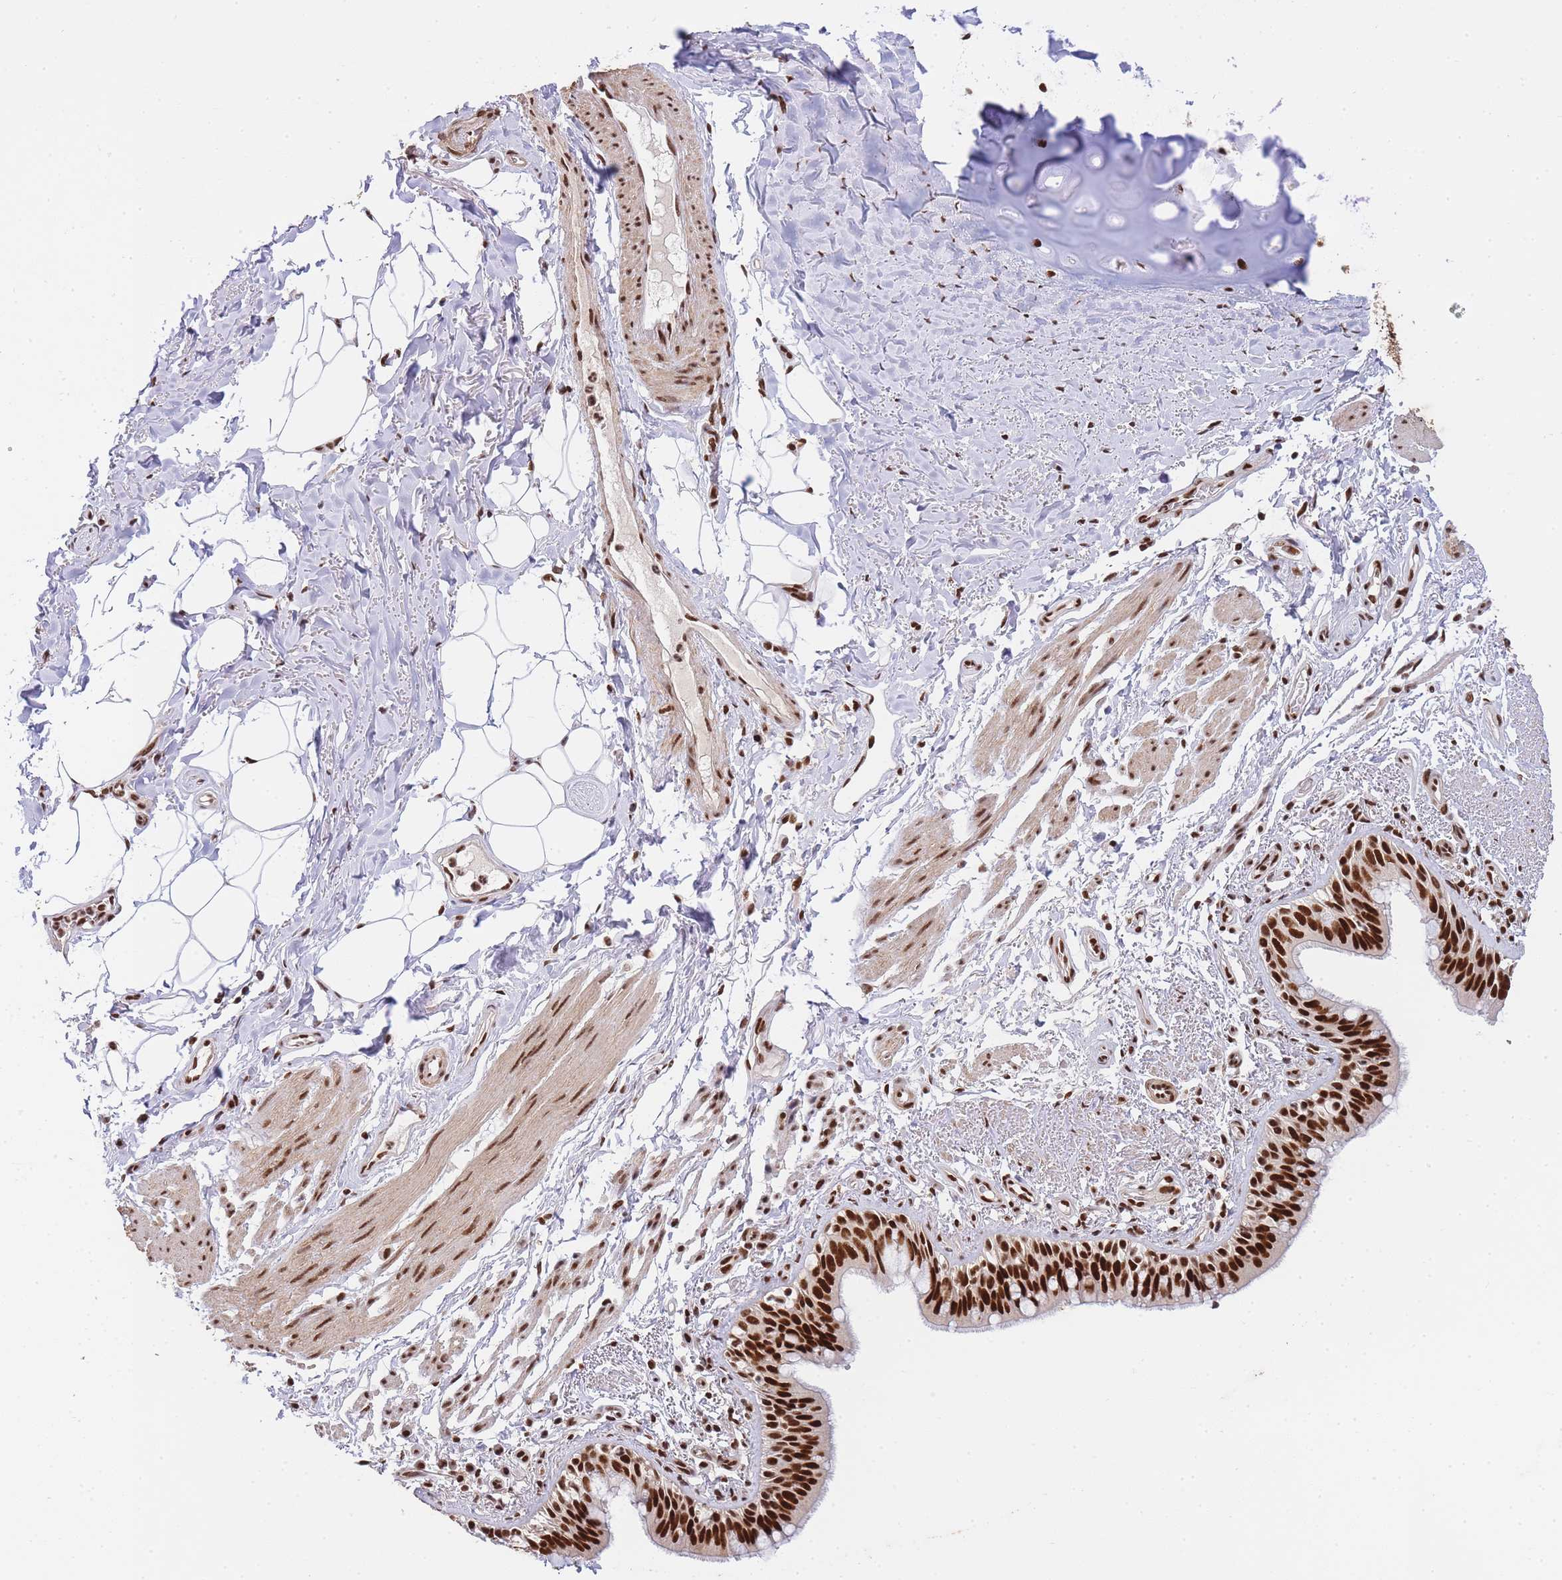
{"staining": {"intensity": "strong", "quantity": ">75%", "location": "nuclear"}, "tissue": "bronchus", "cell_type": "Respiratory epithelial cells", "image_type": "normal", "snomed": [{"axis": "morphology", "description": "Normal tissue, NOS"}, {"axis": "morphology", "description": "Neoplasm, uncertain whether benign or malignant"}, {"axis": "topography", "description": "Bronchus"}, {"axis": "topography", "description": "Lung"}], "caption": "Immunohistochemistry (IHC) (DAB (3,3'-diaminobenzidine)) staining of normal human bronchus demonstrates strong nuclear protein staining in about >75% of respiratory epithelial cells.", "gene": "PRKDC", "patient": {"sex": "male", "age": 55}}